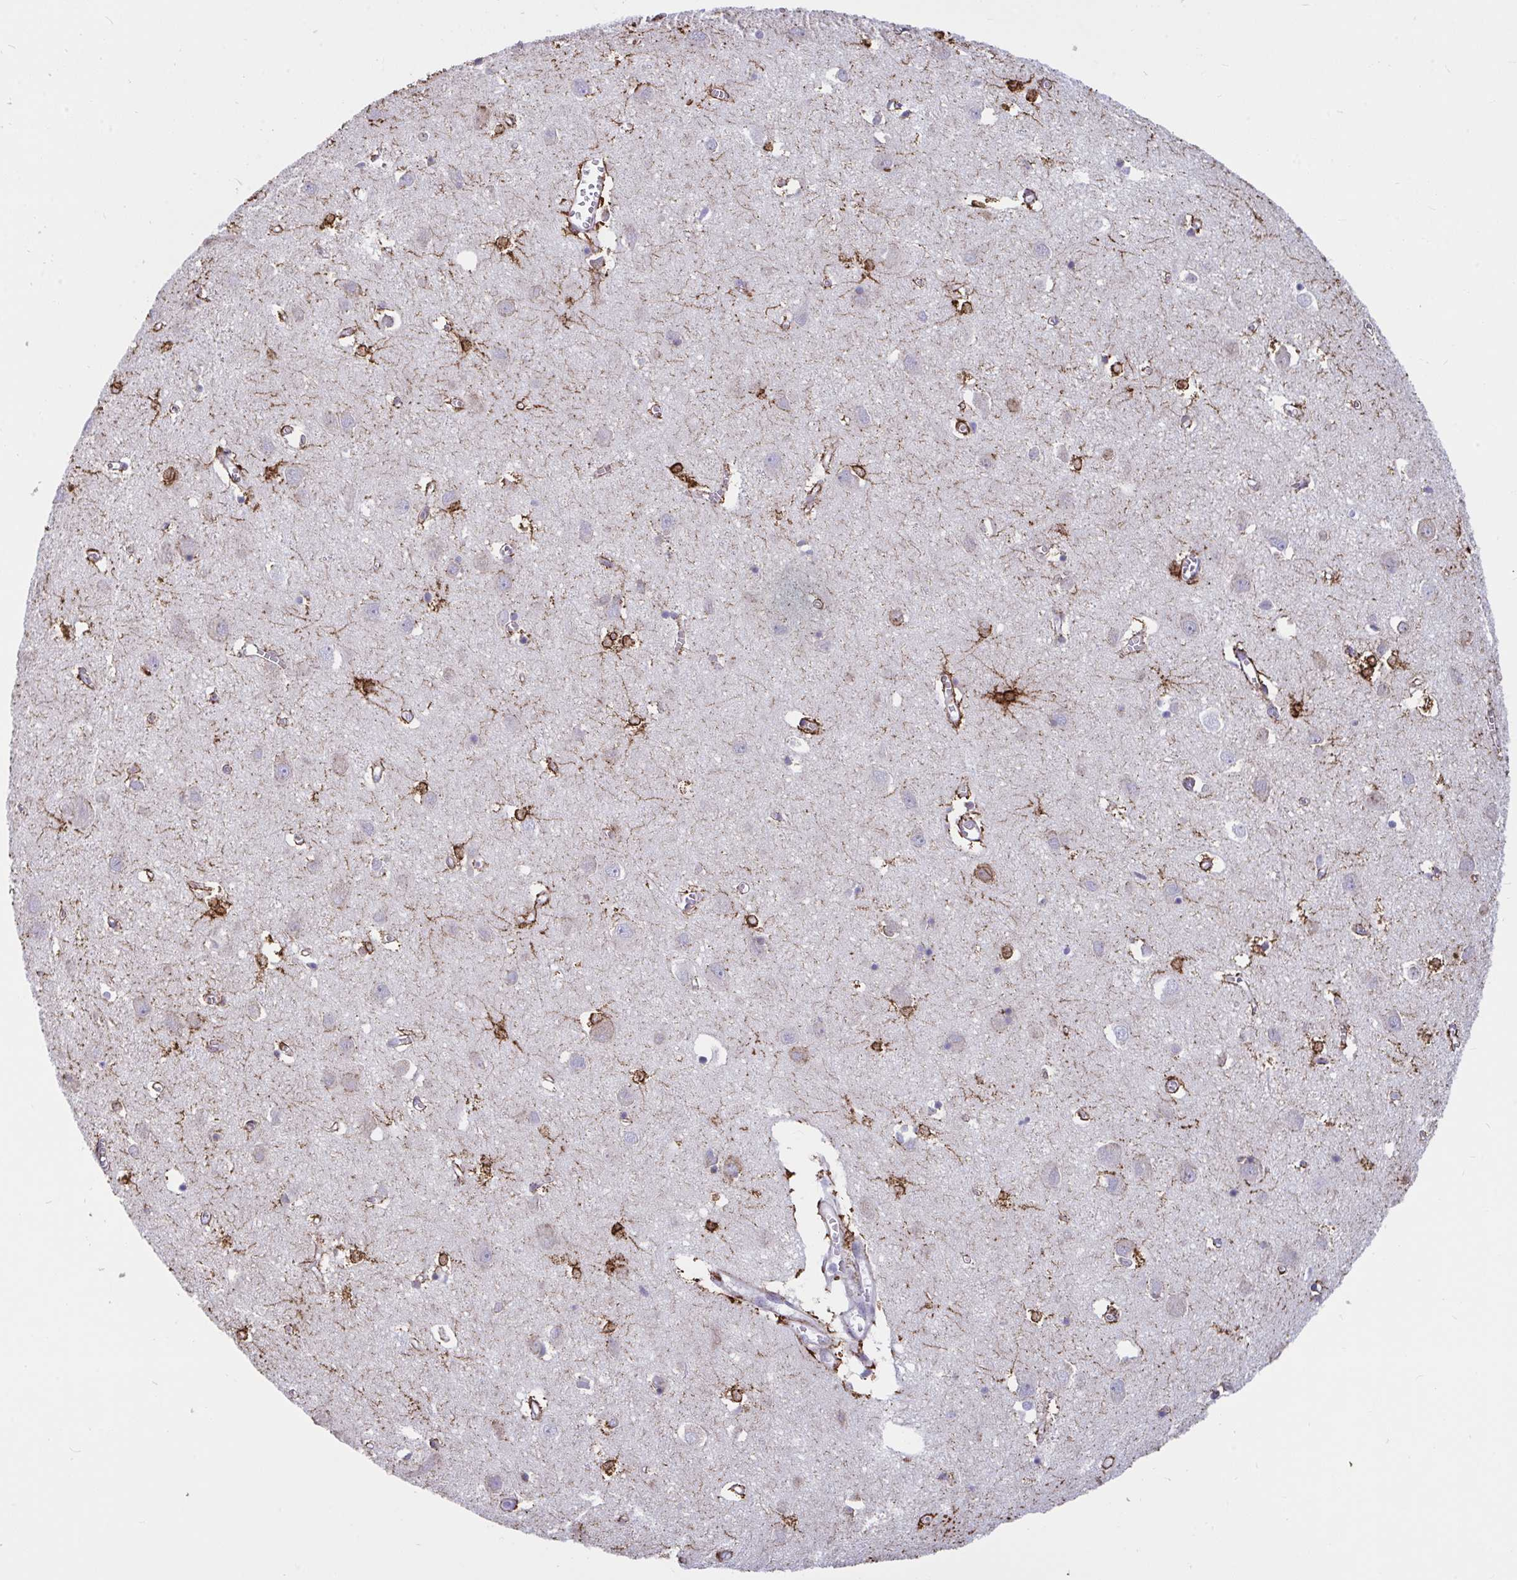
{"staining": {"intensity": "weak", "quantity": "25%-75%", "location": "cytoplasmic/membranous"}, "tissue": "cerebral cortex", "cell_type": "Endothelial cells", "image_type": "normal", "snomed": [{"axis": "morphology", "description": "Normal tissue, NOS"}, {"axis": "topography", "description": "Cerebral cortex"}], "caption": "This is an image of immunohistochemistry (IHC) staining of unremarkable cerebral cortex, which shows weak staining in the cytoplasmic/membranous of endothelial cells.", "gene": "ASPH", "patient": {"sex": "male", "age": 70}}